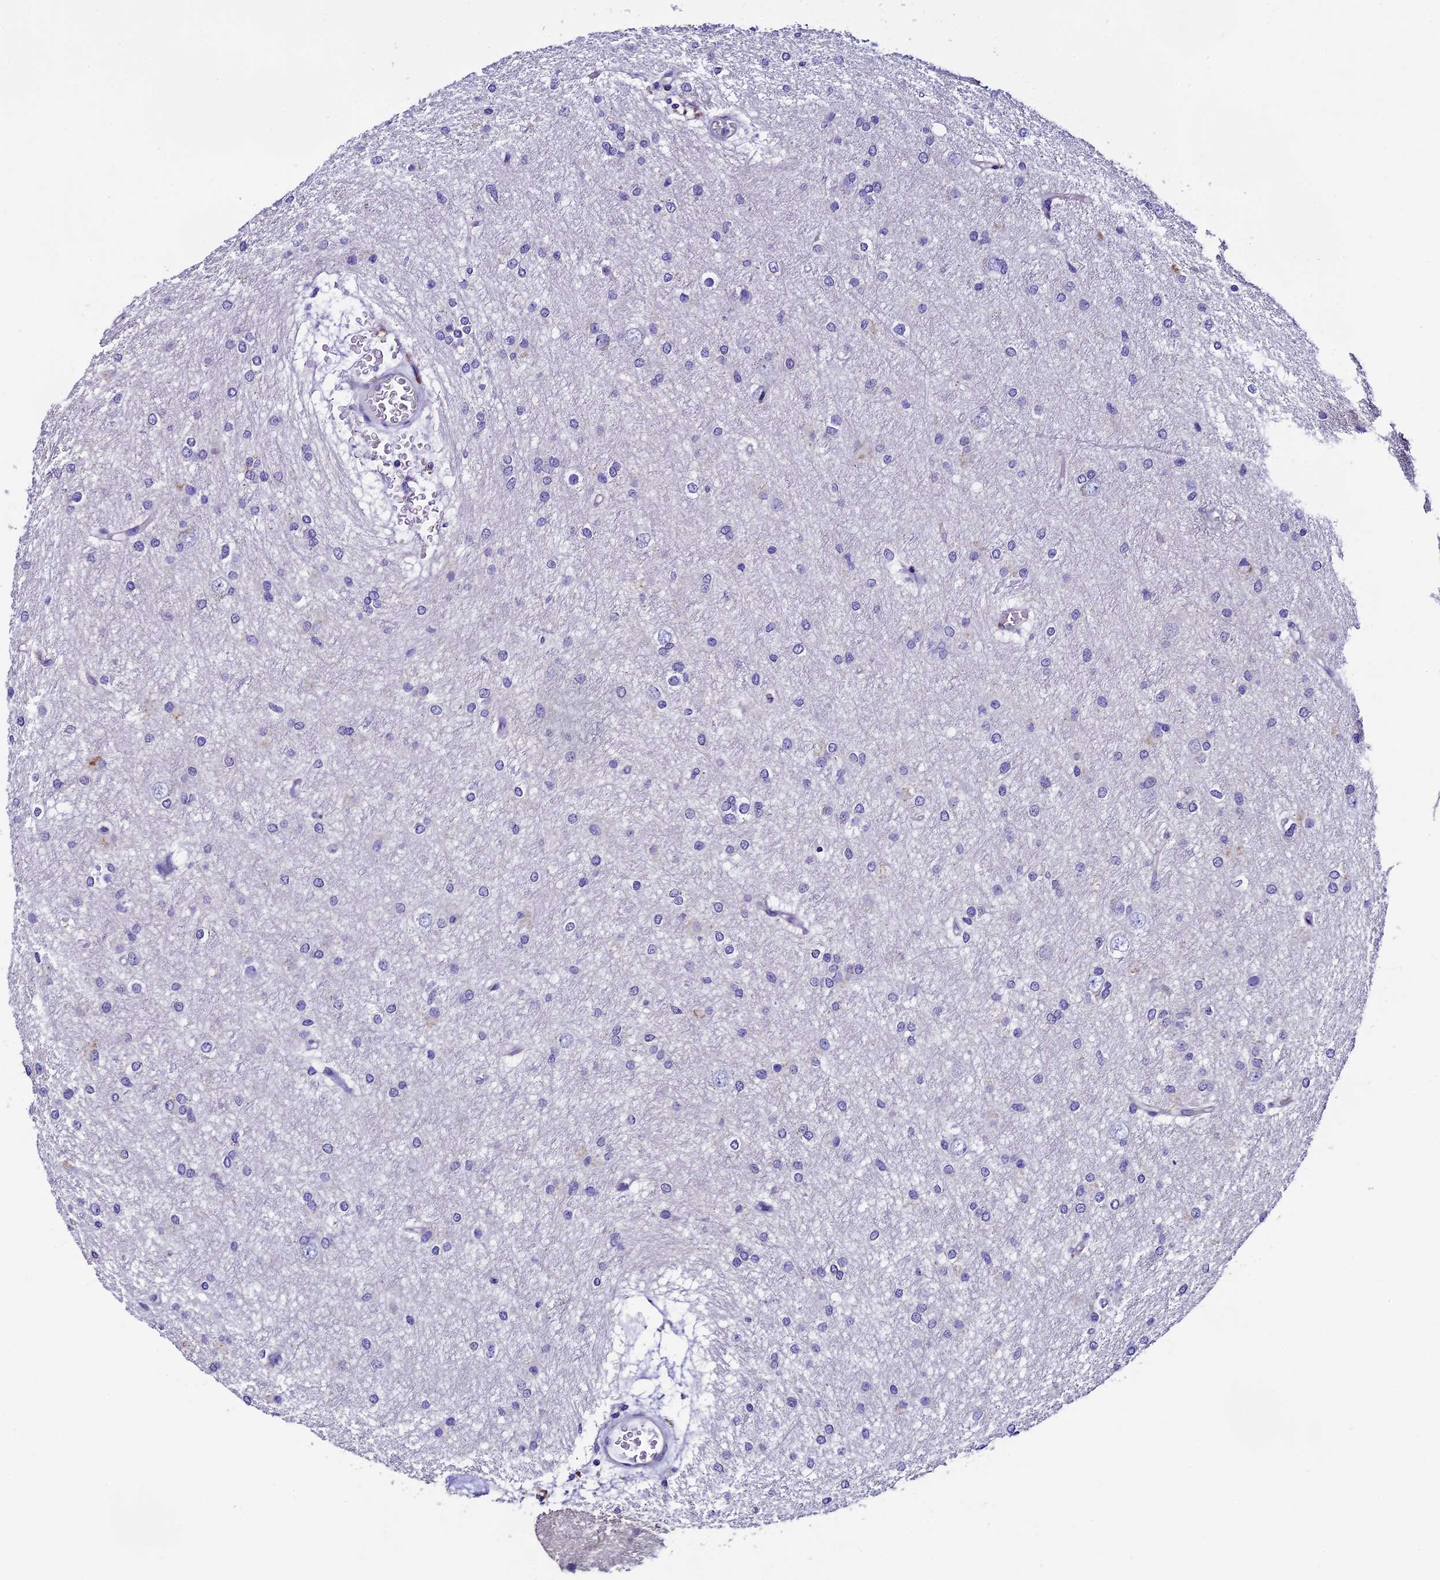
{"staining": {"intensity": "negative", "quantity": "none", "location": "none"}, "tissue": "glioma", "cell_type": "Tumor cells", "image_type": "cancer", "snomed": [{"axis": "morphology", "description": "Glioma, malignant, High grade"}, {"axis": "topography", "description": "Brain"}], "caption": "Immunohistochemistry (IHC) photomicrograph of human glioma stained for a protein (brown), which exhibits no staining in tumor cells.", "gene": "COMTD1", "patient": {"sex": "female", "age": 50}}